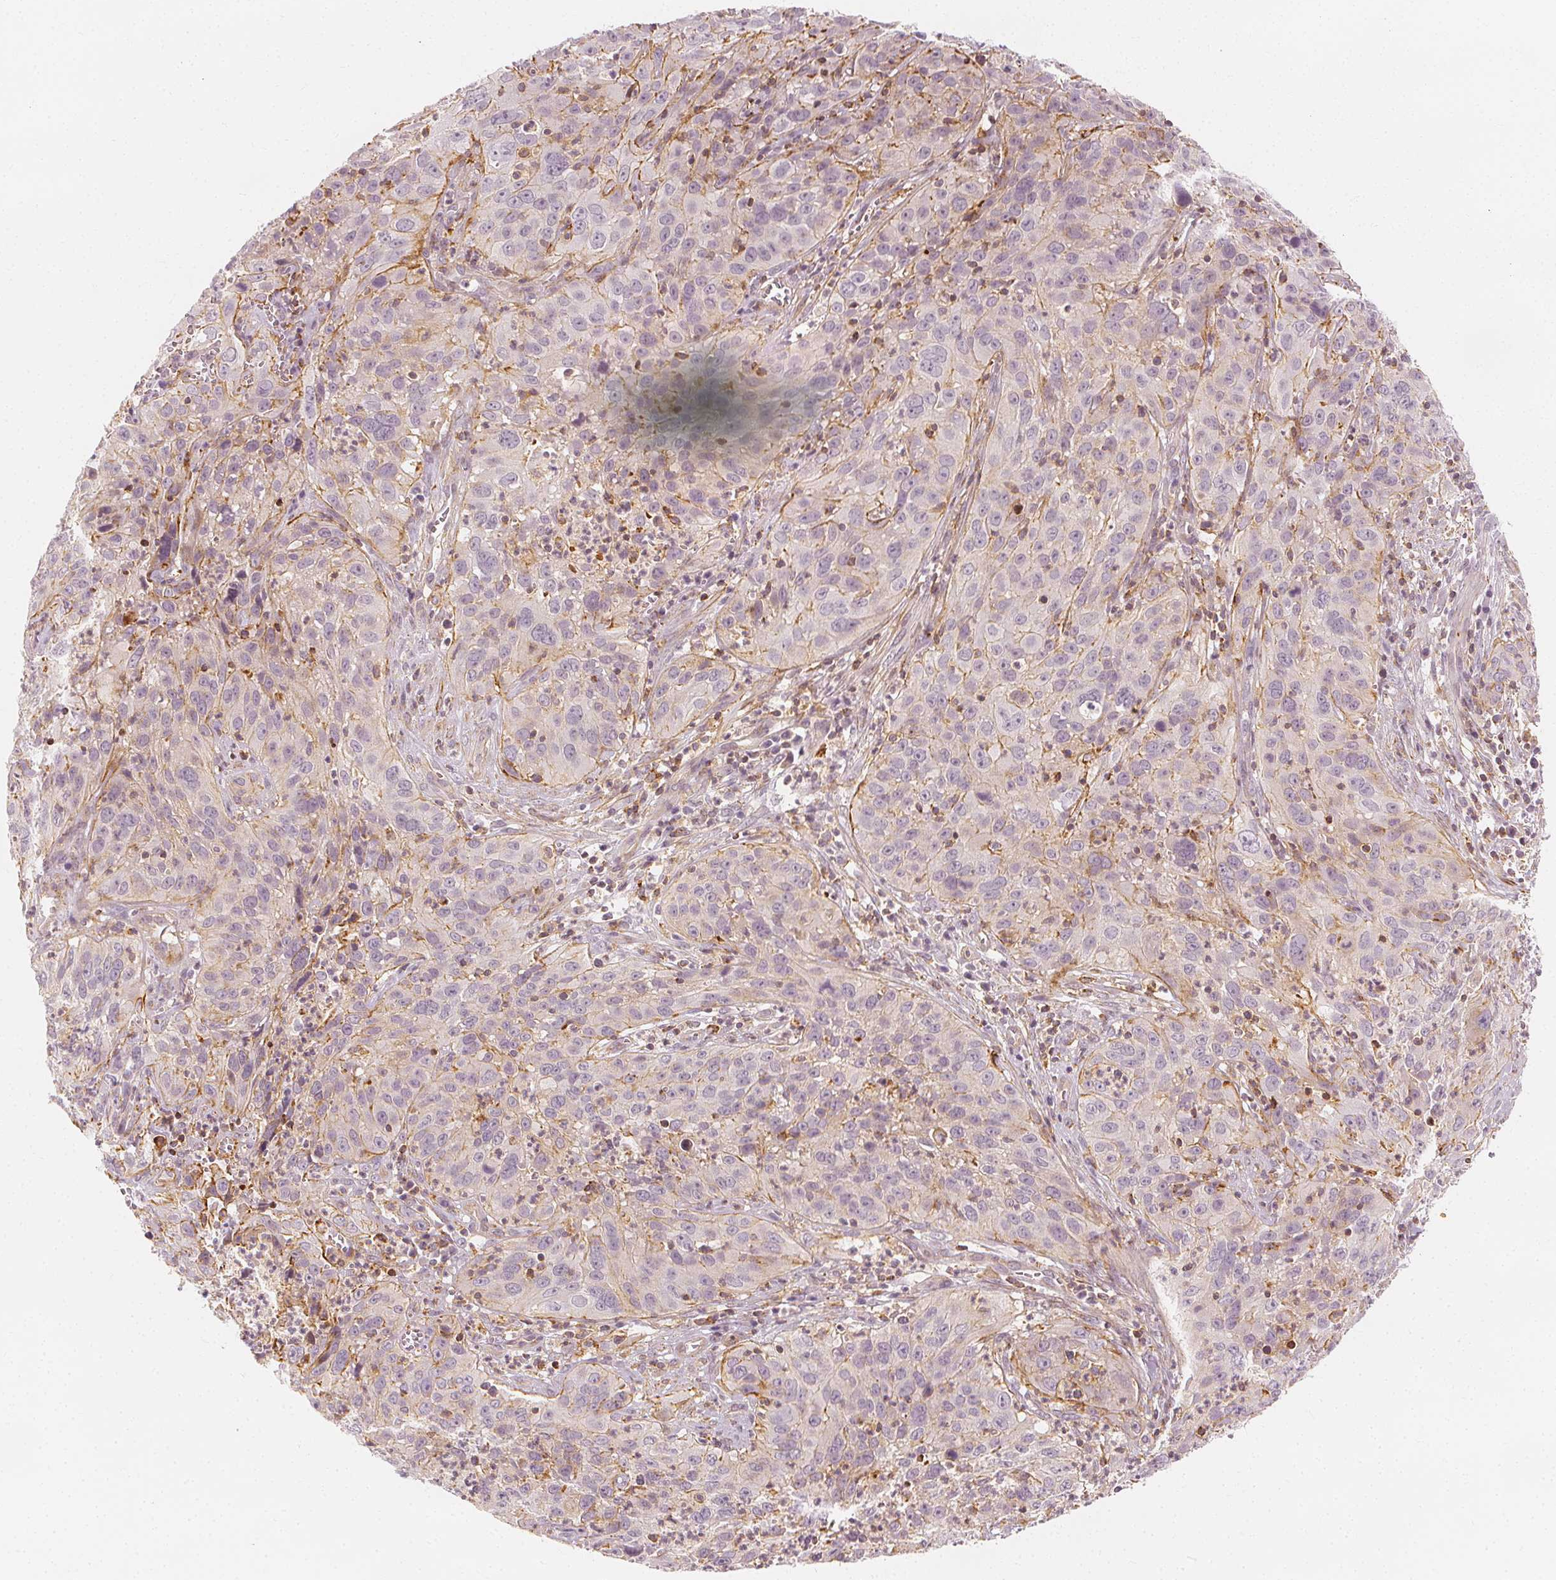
{"staining": {"intensity": "moderate", "quantity": "<25%", "location": "cytoplasmic/membranous"}, "tissue": "cervical cancer", "cell_type": "Tumor cells", "image_type": "cancer", "snomed": [{"axis": "morphology", "description": "Squamous cell carcinoma, NOS"}, {"axis": "topography", "description": "Cervix"}], "caption": "Protein analysis of squamous cell carcinoma (cervical) tissue displays moderate cytoplasmic/membranous positivity in about <25% of tumor cells.", "gene": "ARHGAP26", "patient": {"sex": "female", "age": 32}}